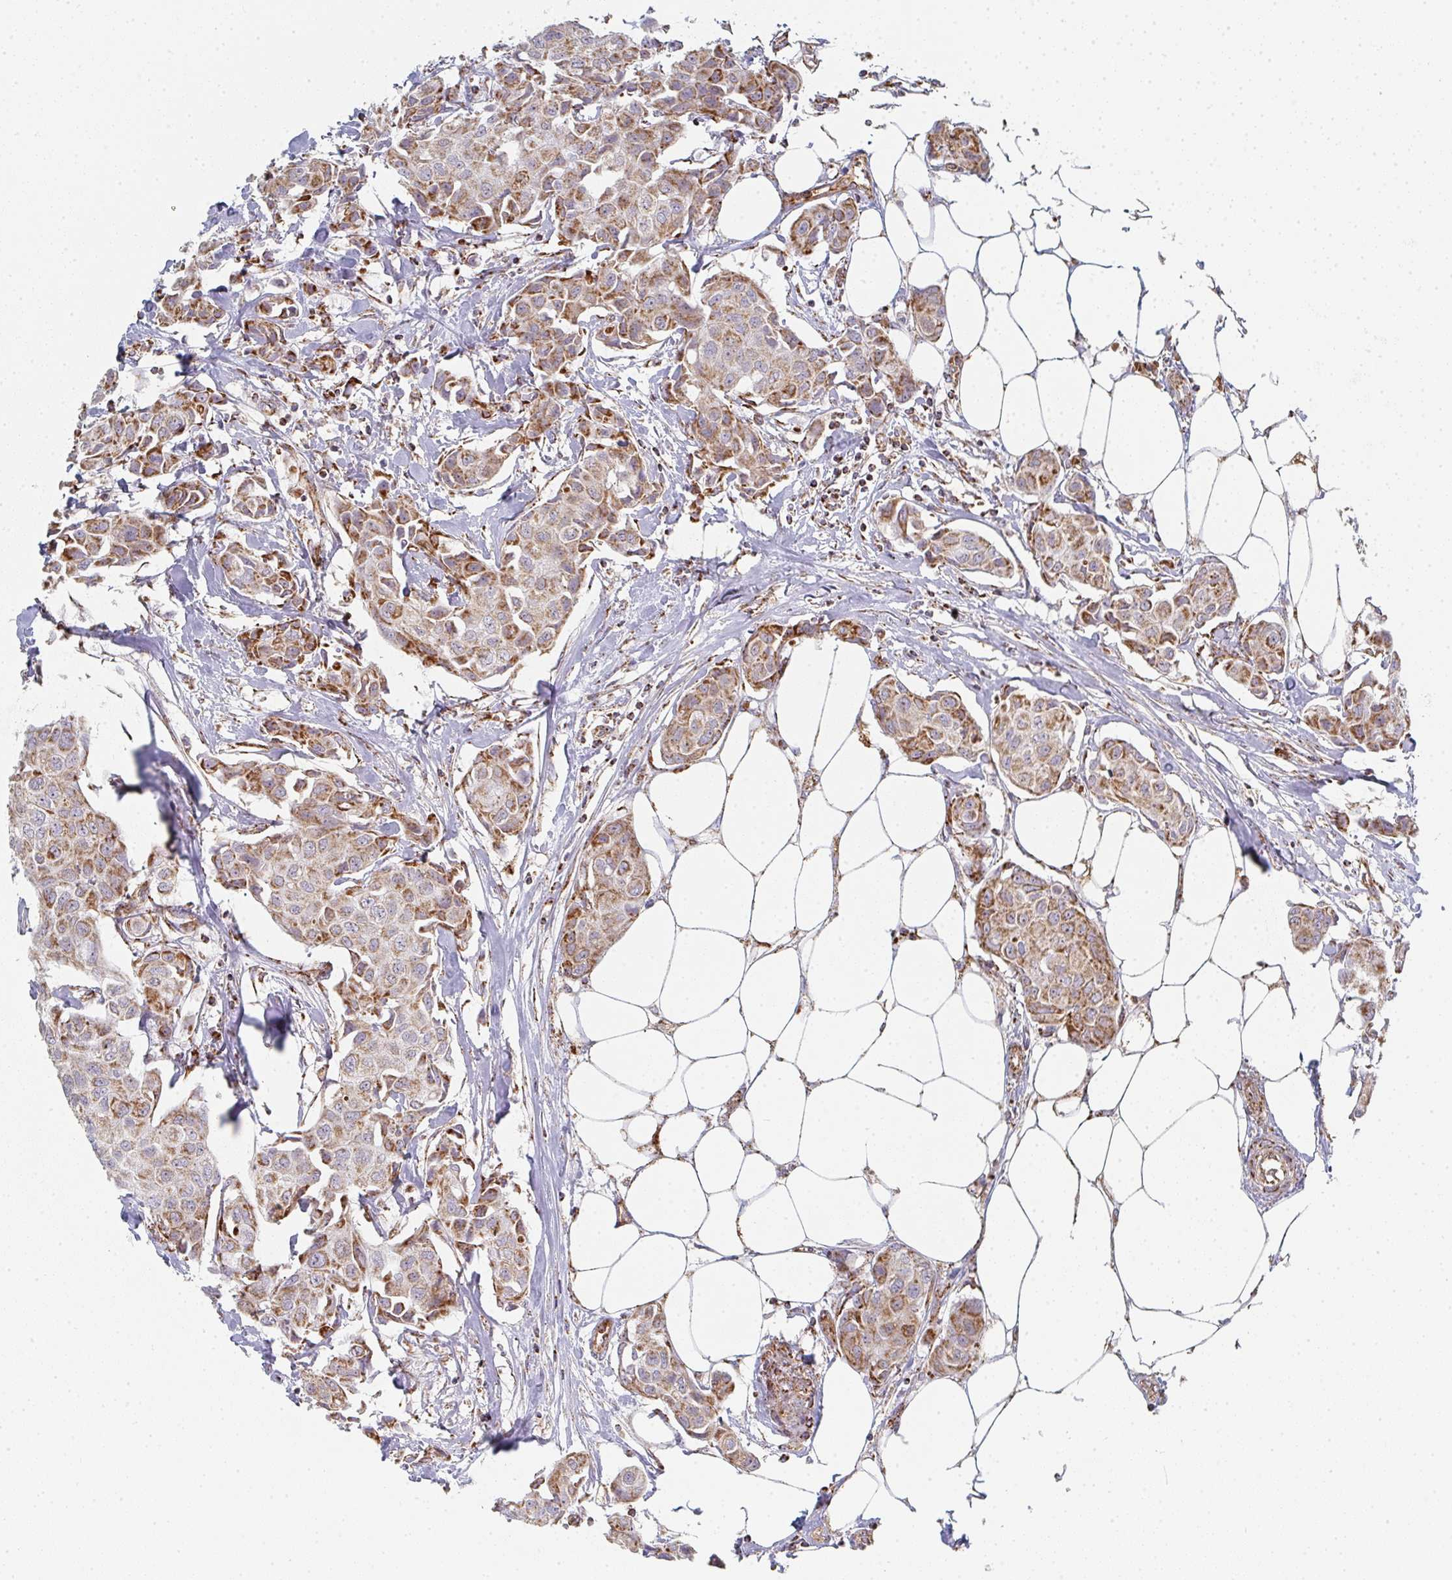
{"staining": {"intensity": "moderate", "quantity": ">75%", "location": "cytoplasmic/membranous"}, "tissue": "breast cancer", "cell_type": "Tumor cells", "image_type": "cancer", "snomed": [{"axis": "morphology", "description": "Duct carcinoma"}, {"axis": "topography", "description": "Breast"}, {"axis": "topography", "description": "Lymph node"}], "caption": "Brown immunohistochemical staining in infiltrating ductal carcinoma (breast) exhibits moderate cytoplasmic/membranous staining in about >75% of tumor cells.", "gene": "ZNF526", "patient": {"sex": "female", "age": 80}}